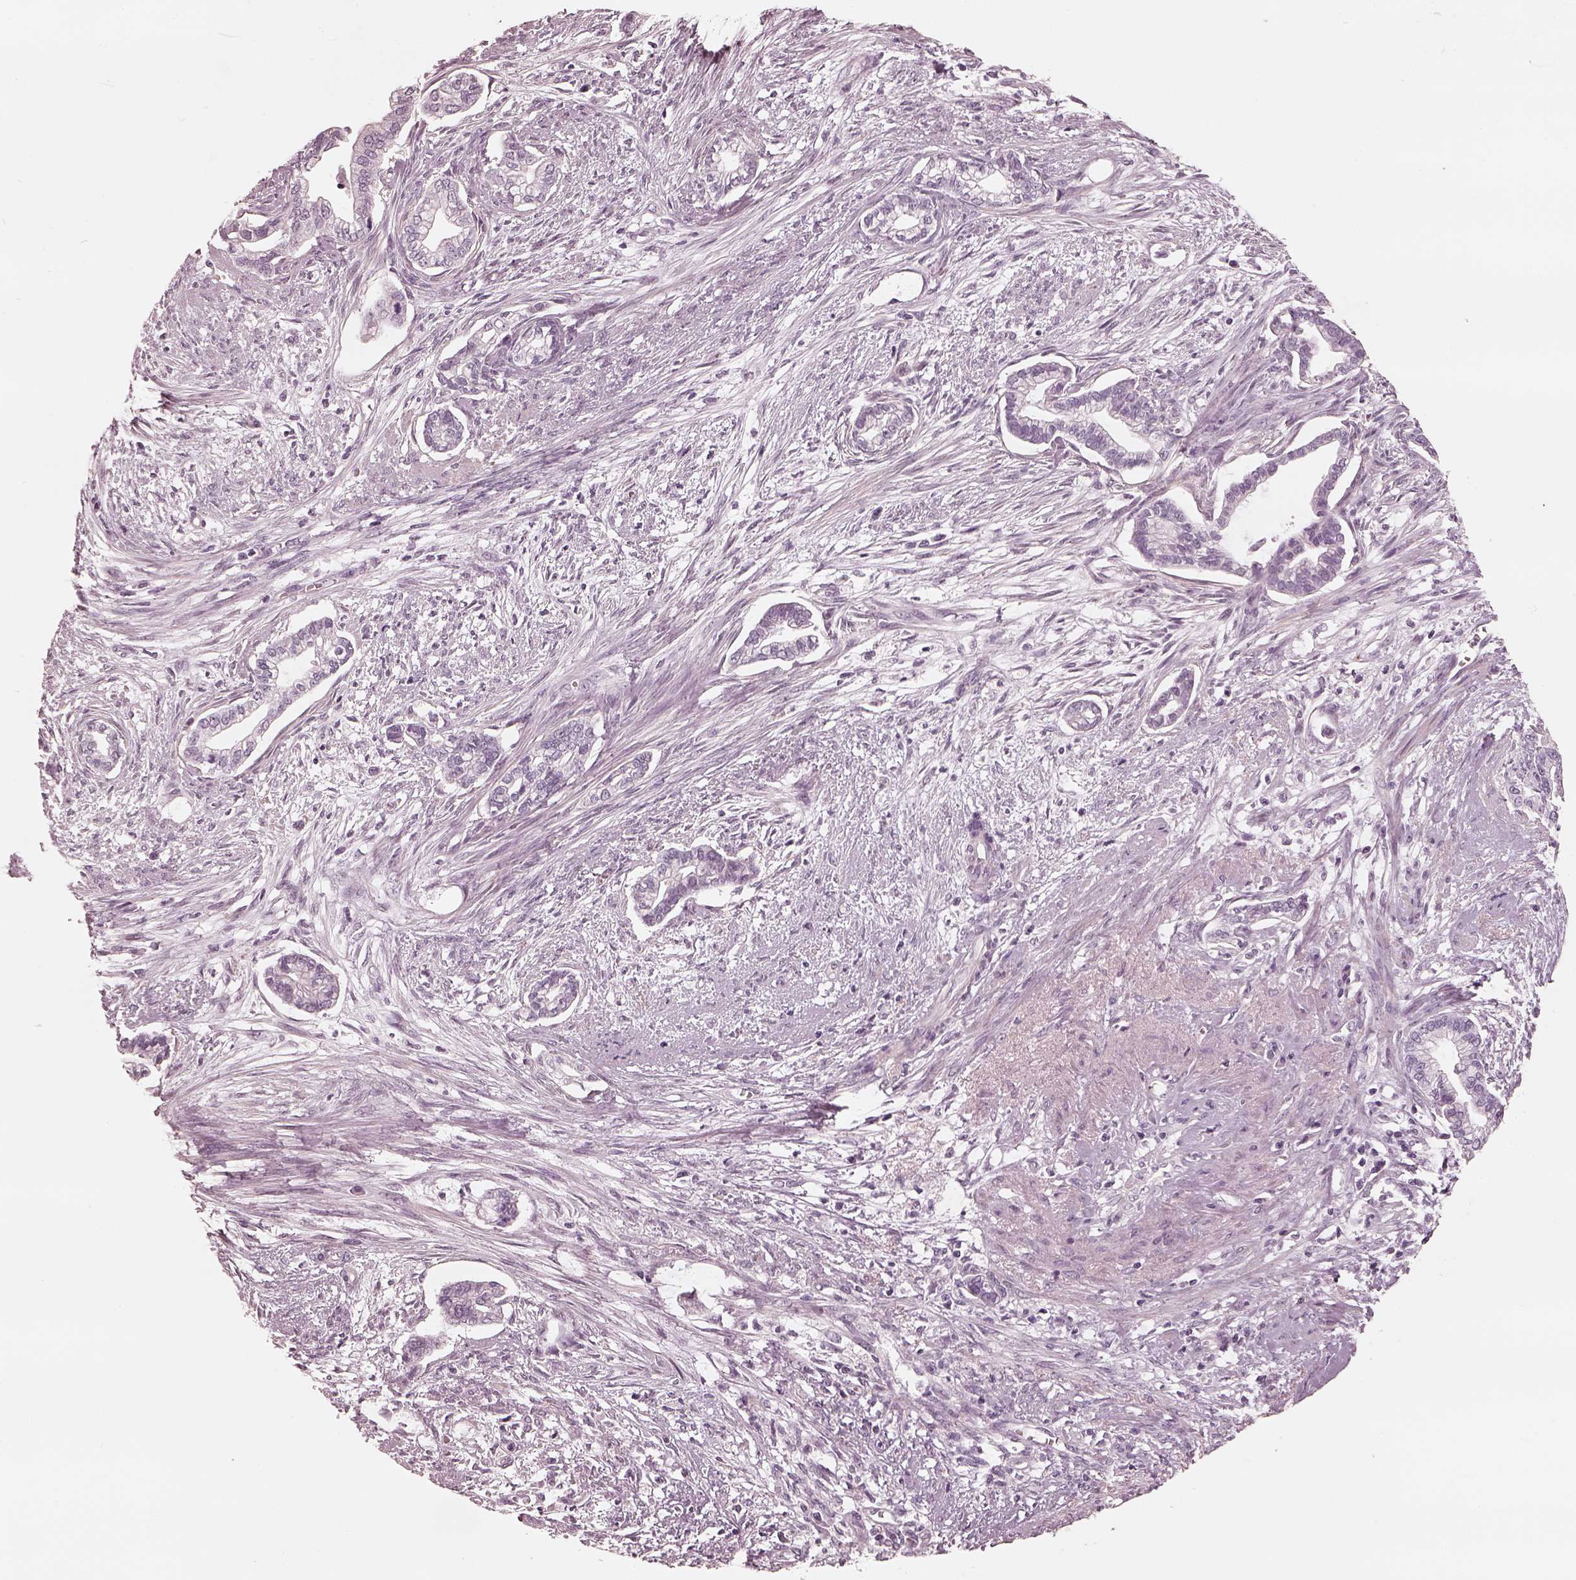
{"staining": {"intensity": "negative", "quantity": "none", "location": "none"}, "tissue": "cervical cancer", "cell_type": "Tumor cells", "image_type": "cancer", "snomed": [{"axis": "morphology", "description": "Adenocarcinoma, NOS"}, {"axis": "topography", "description": "Cervix"}], "caption": "Immunohistochemical staining of human cervical adenocarcinoma exhibits no significant staining in tumor cells.", "gene": "ADRB3", "patient": {"sex": "female", "age": 62}}